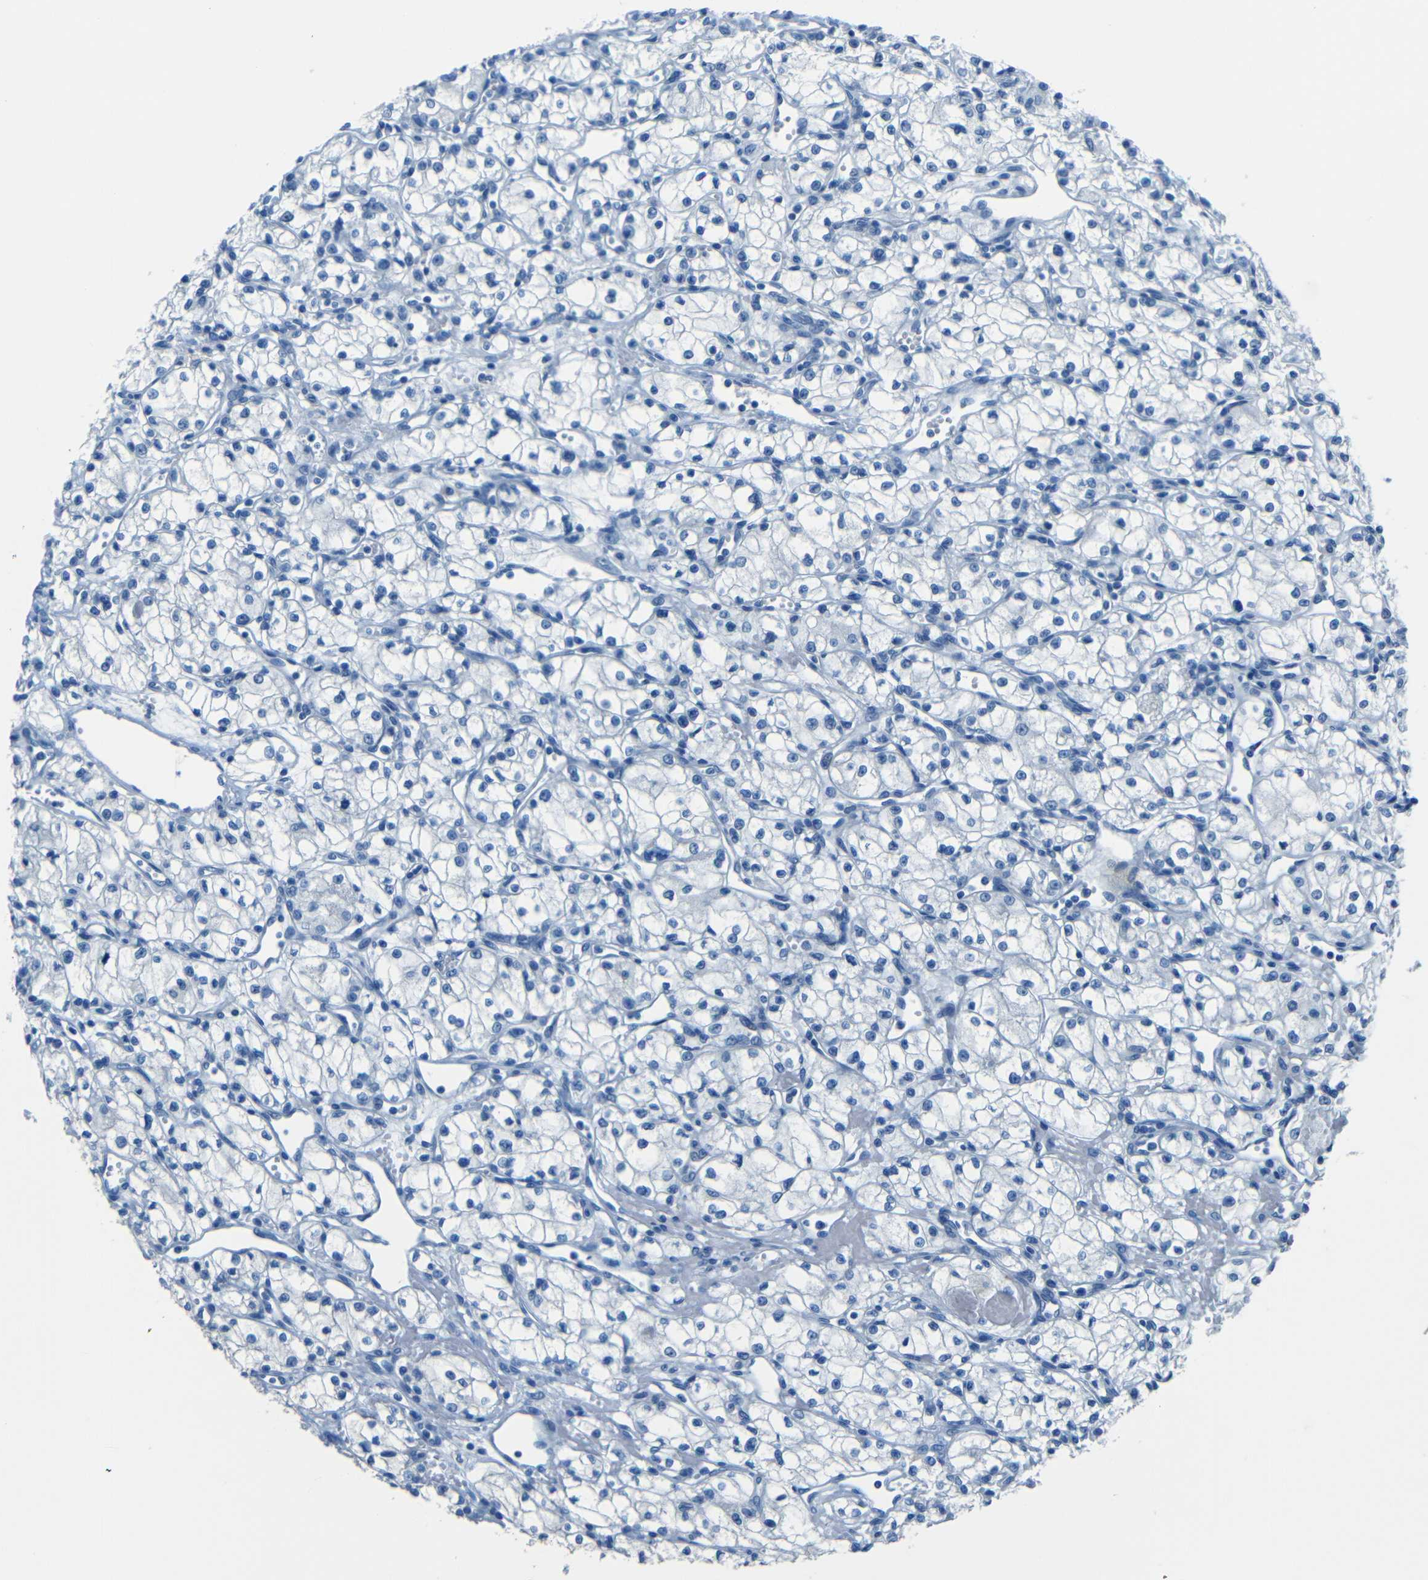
{"staining": {"intensity": "negative", "quantity": "none", "location": "none"}, "tissue": "renal cancer", "cell_type": "Tumor cells", "image_type": "cancer", "snomed": [{"axis": "morphology", "description": "Normal tissue, NOS"}, {"axis": "morphology", "description": "Adenocarcinoma, NOS"}, {"axis": "topography", "description": "Kidney"}], "caption": "Immunohistochemistry (IHC) micrograph of human renal cancer (adenocarcinoma) stained for a protein (brown), which reveals no positivity in tumor cells.", "gene": "FBN2", "patient": {"sex": "male", "age": 59}}